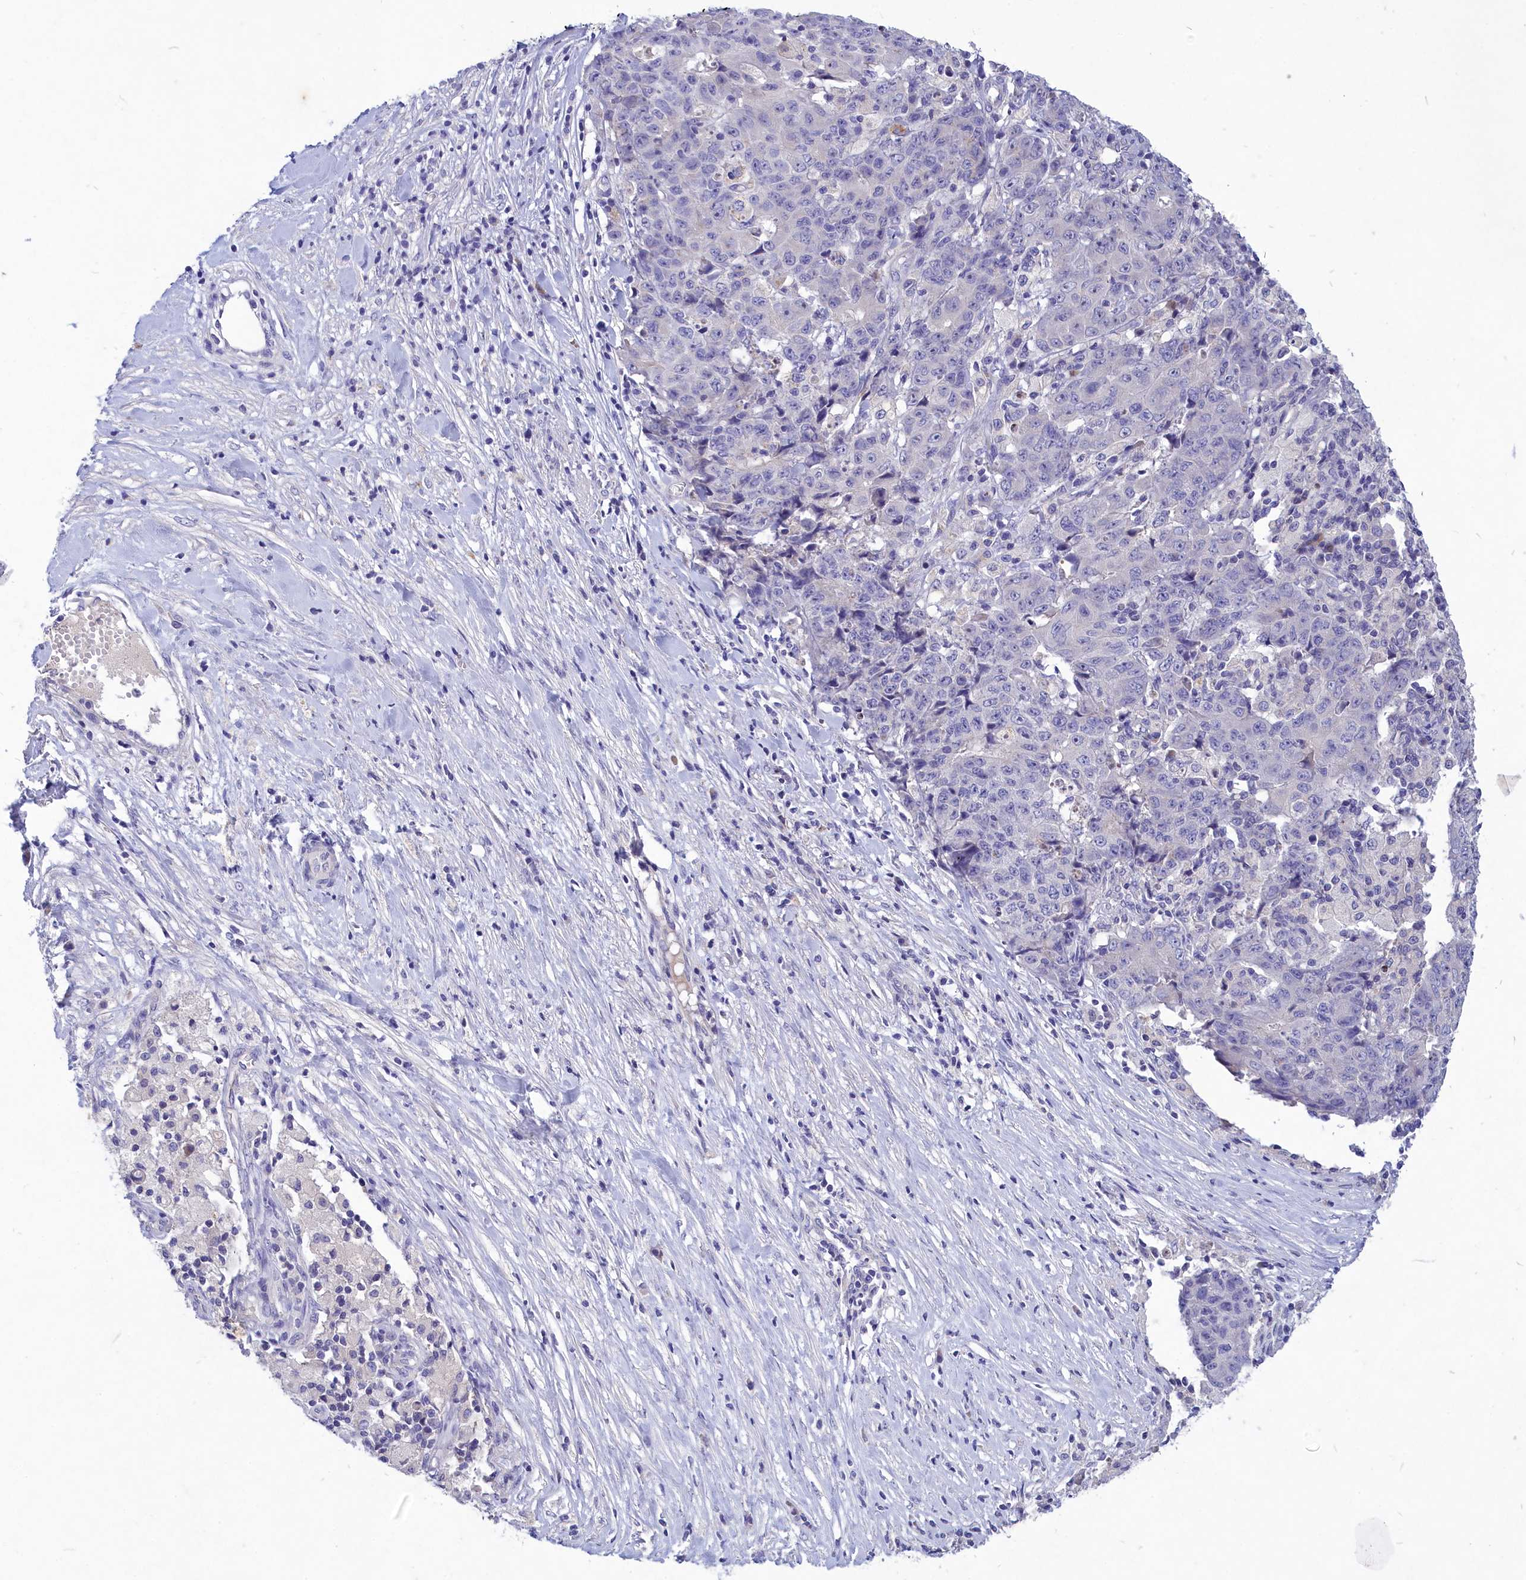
{"staining": {"intensity": "negative", "quantity": "none", "location": "none"}, "tissue": "ovarian cancer", "cell_type": "Tumor cells", "image_type": "cancer", "snomed": [{"axis": "morphology", "description": "Carcinoma, endometroid"}, {"axis": "topography", "description": "Ovary"}], "caption": "Ovarian endometroid carcinoma was stained to show a protein in brown. There is no significant staining in tumor cells. (DAB immunohistochemistry visualized using brightfield microscopy, high magnification).", "gene": "DEFB119", "patient": {"sex": "female", "age": 42}}